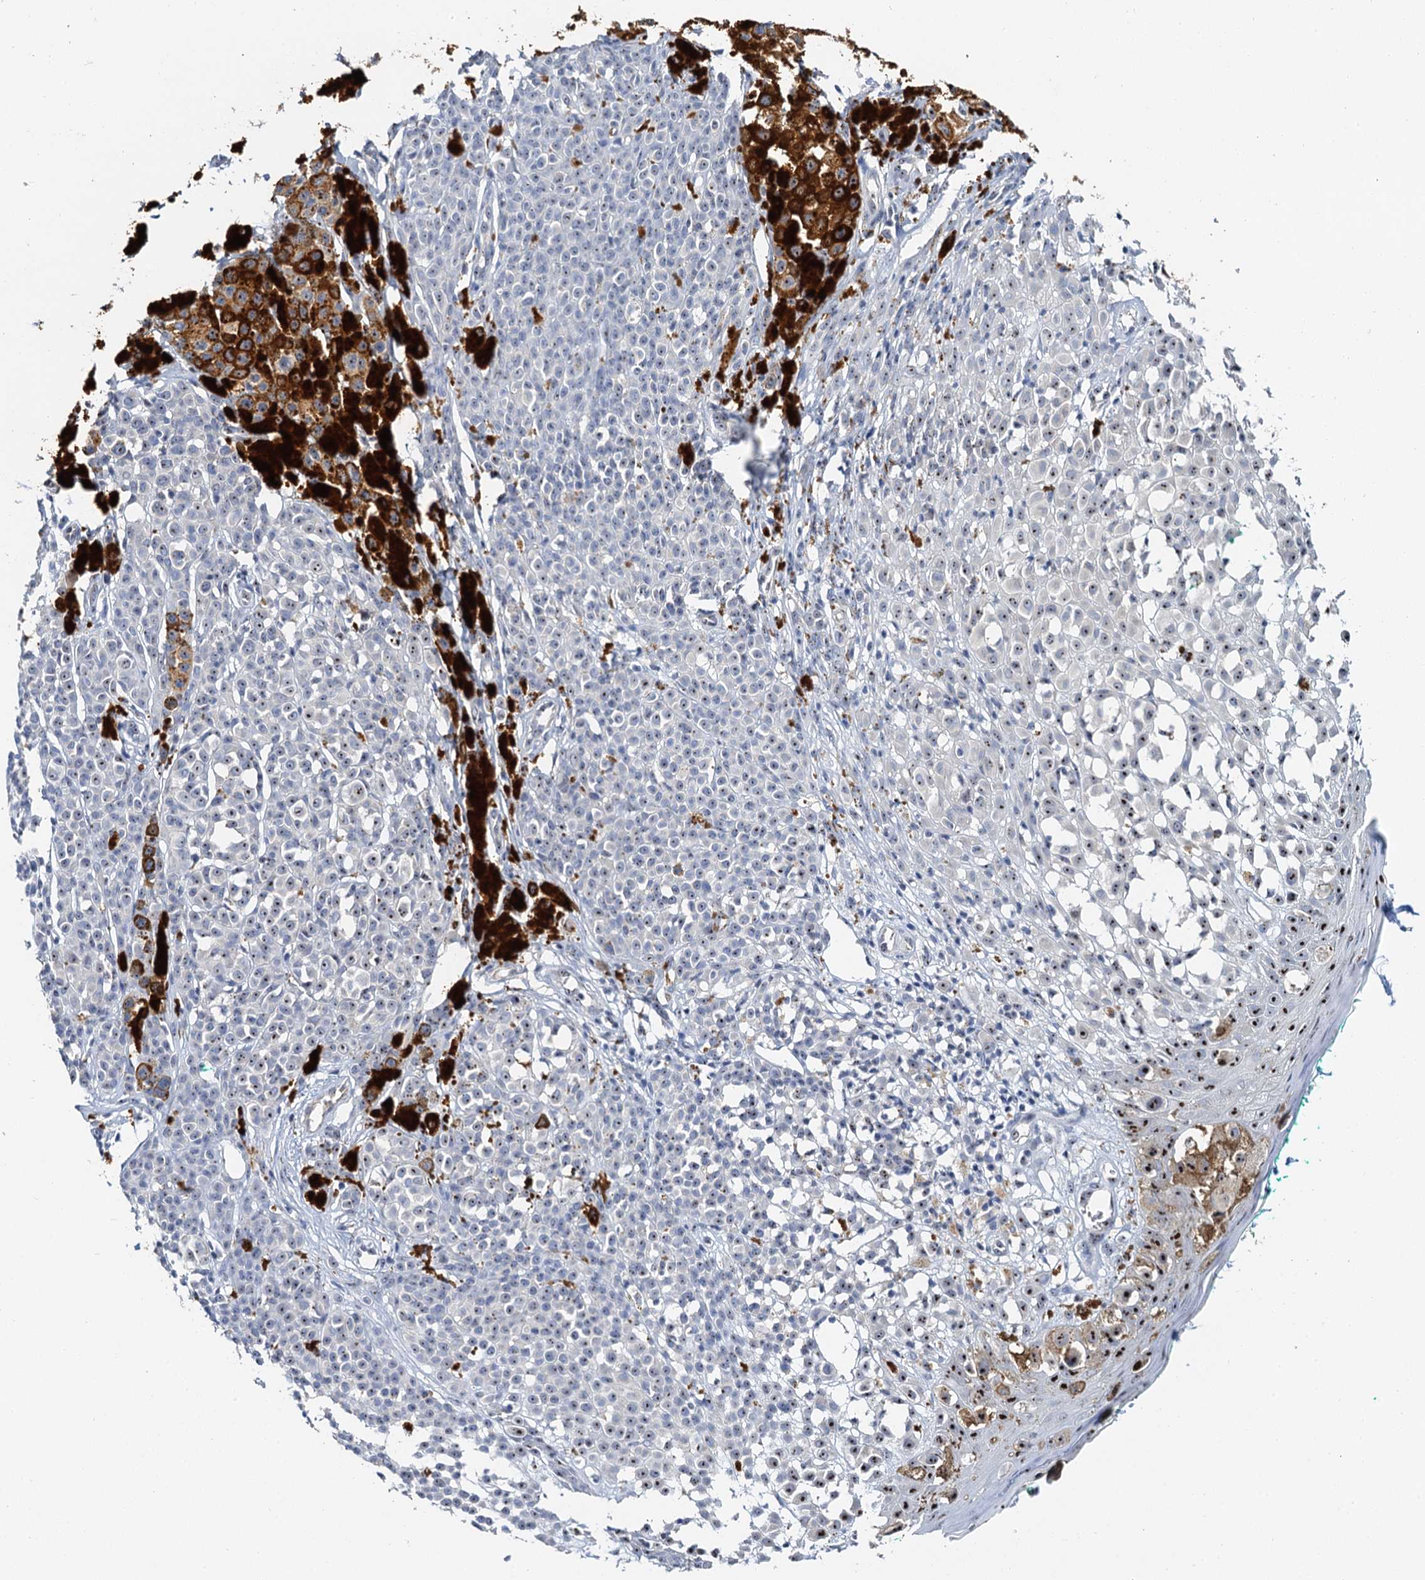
{"staining": {"intensity": "weak", "quantity": "25%-75%", "location": "nuclear"}, "tissue": "melanoma", "cell_type": "Tumor cells", "image_type": "cancer", "snomed": [{"axis": "morphology", "description": "Malignant melanoma, NOS"}, {"axis": "topography", "description": "Skin of leg"}], "caption": "This is a histology image of immunohistochemistry (IHC) staining of melanoma, which shows weak expression in the nuclear of tumor cells.", "gene": "NOP2", "patient": {"sex": "female", "age": 72}}